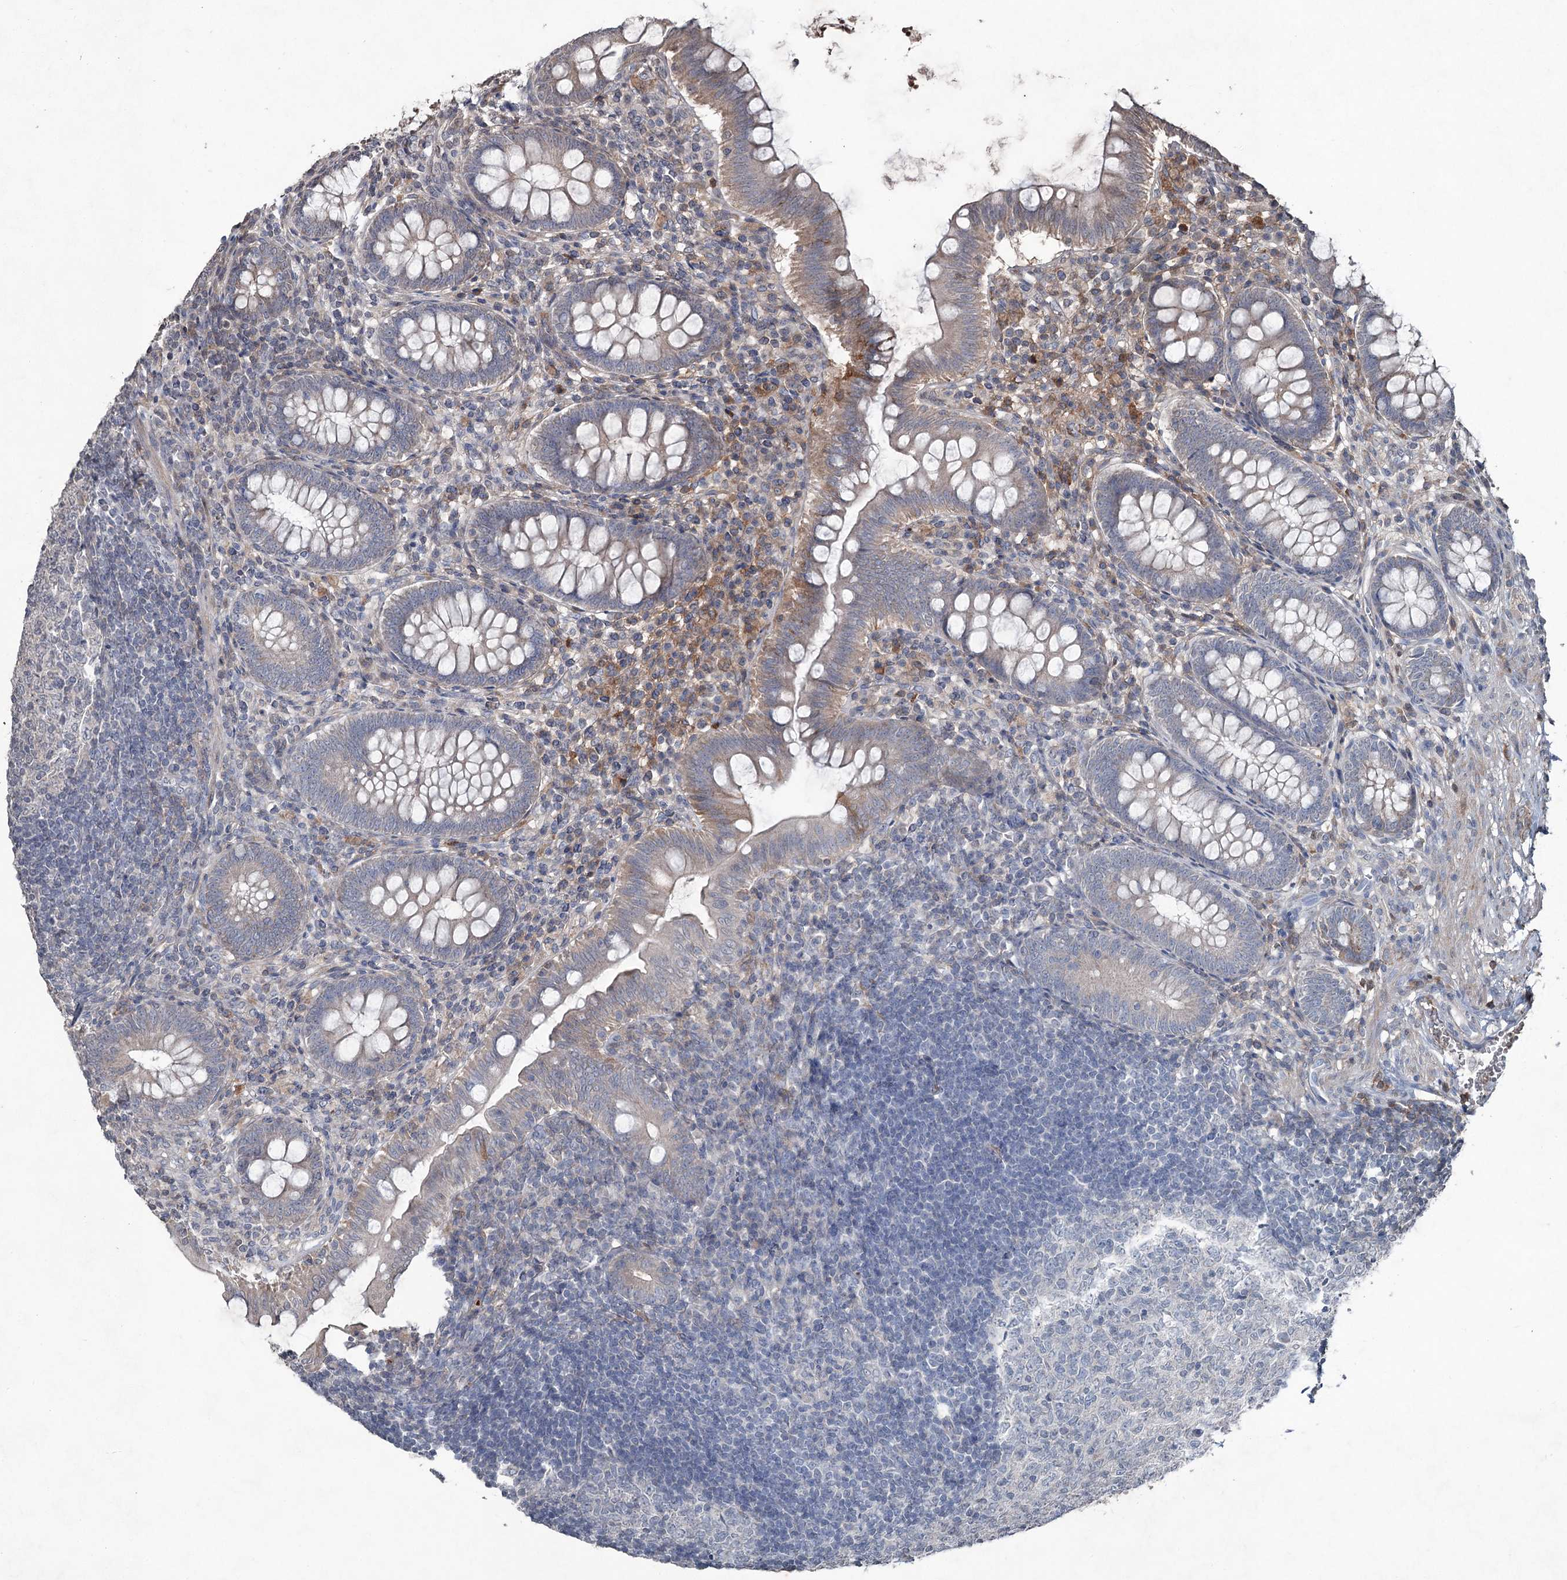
{"staining": {"intensity": "weak", "quantity": "<25%", "location": "cytoplasmic/membranous"}, "tissue": "appendix", "cell_type": "Glandular cells", "image_type": "normal", "snomed": [{"axis": "morphology", "description": "Normal tissue, NOS"}, {"axis": "topography", "description": "Appendix"}], "caption": "Human appendix stained for a protein using IHC displays no expression in glandular cells.", "gene": "PGLYRP2", "patient": {"sex": "male", "age": 14}}